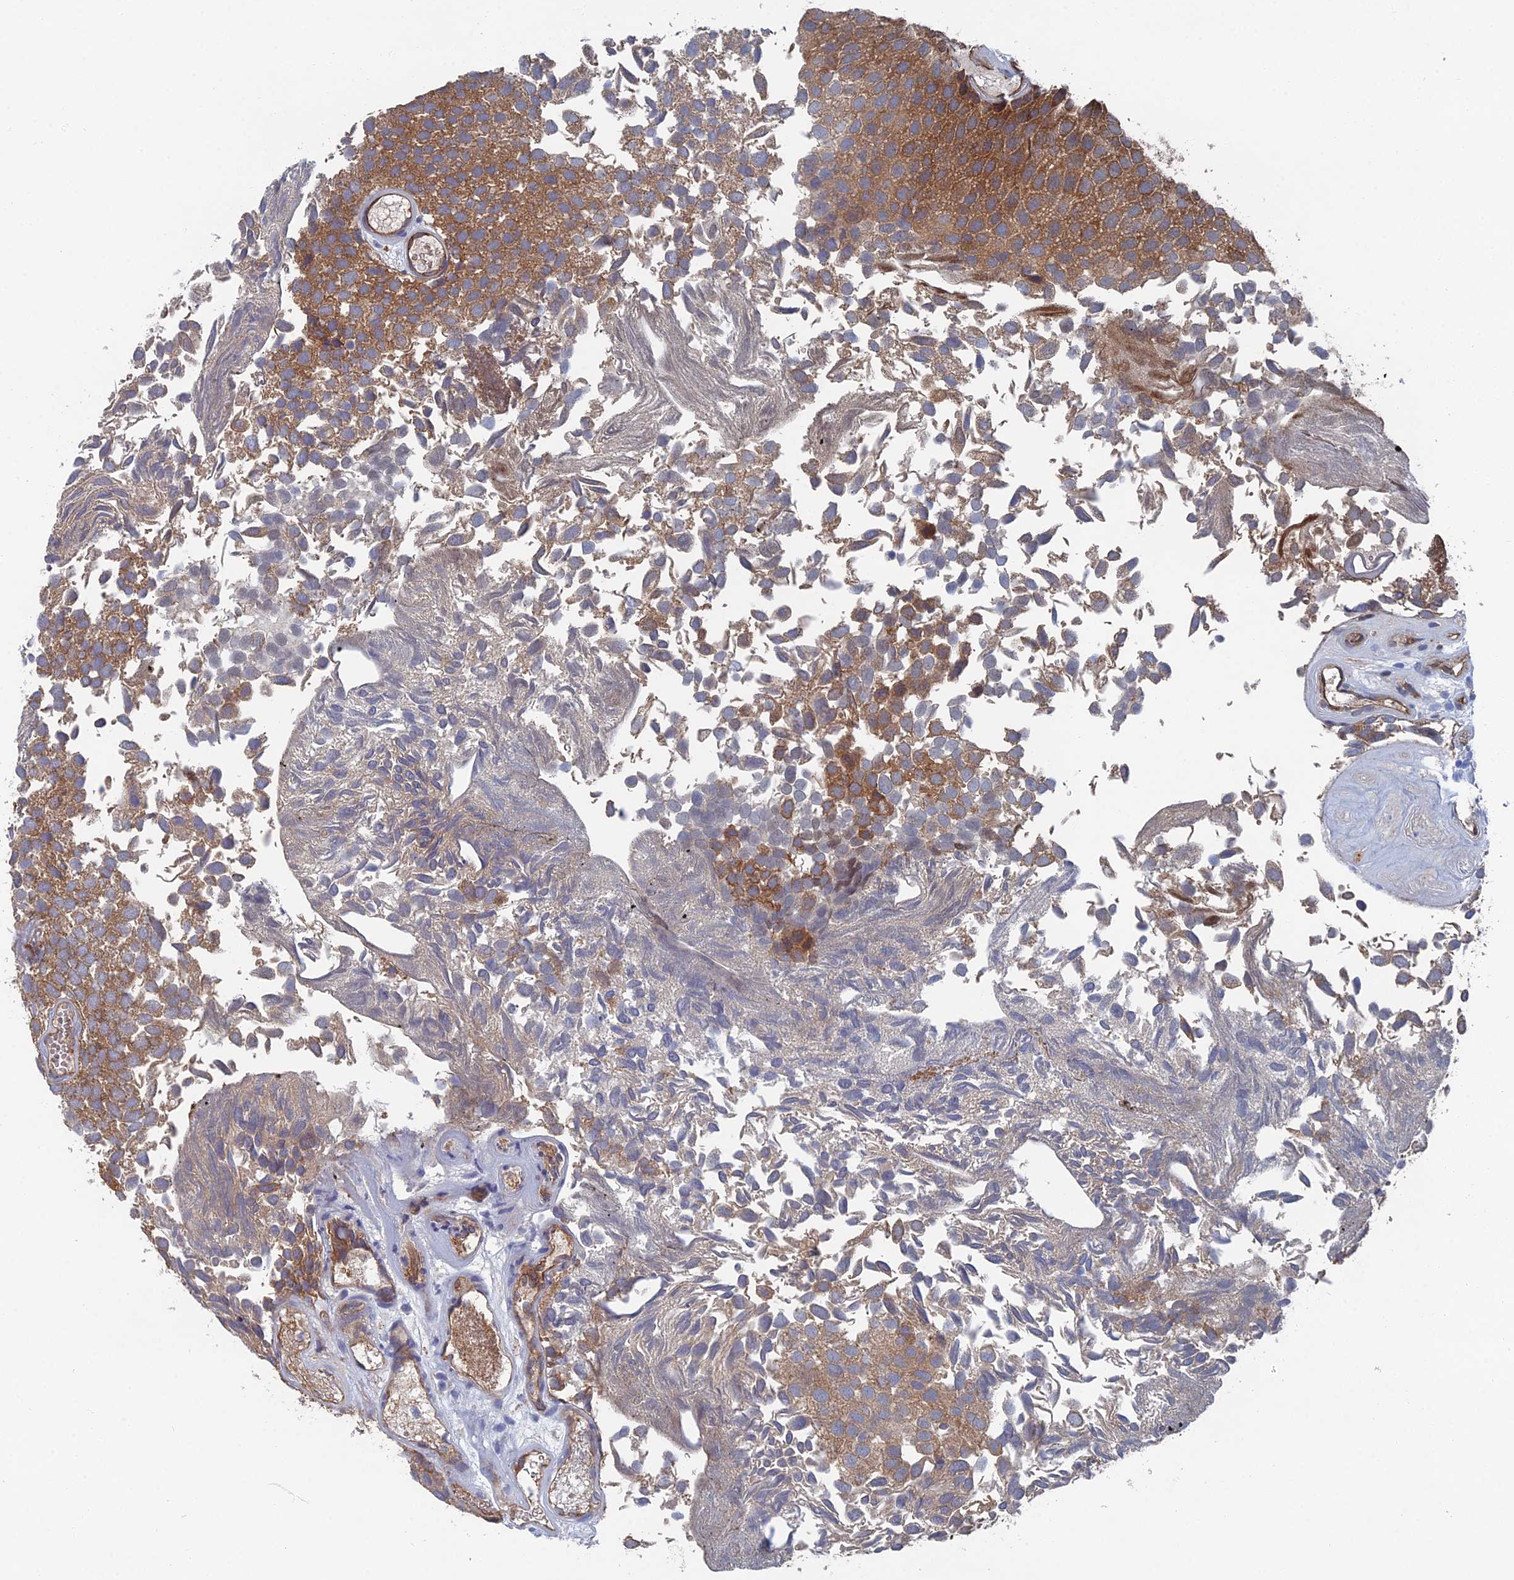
{"staining": {"intensity": "strong", "quantity": ">75%", "location": "cytoplasmic/membranous"}, "tissue": "urothelial cancer", "cell_type": "Tumor cells", "image_type": "cancer", "snomed": [{"axis": "morphology", "description": "Urothelial carcinoma, Low grade"}, {"axis": "topography", "description": "Urinary bladder"}], "caption": "A histopathology image of human urothelial carcinoma (low-grade) stained for a protein demonstrates strong cytoplasmic/membranous brown staining in tumor cells.", "gene": "ARAP3", "patient": {"sex": "male", "age": 89}}